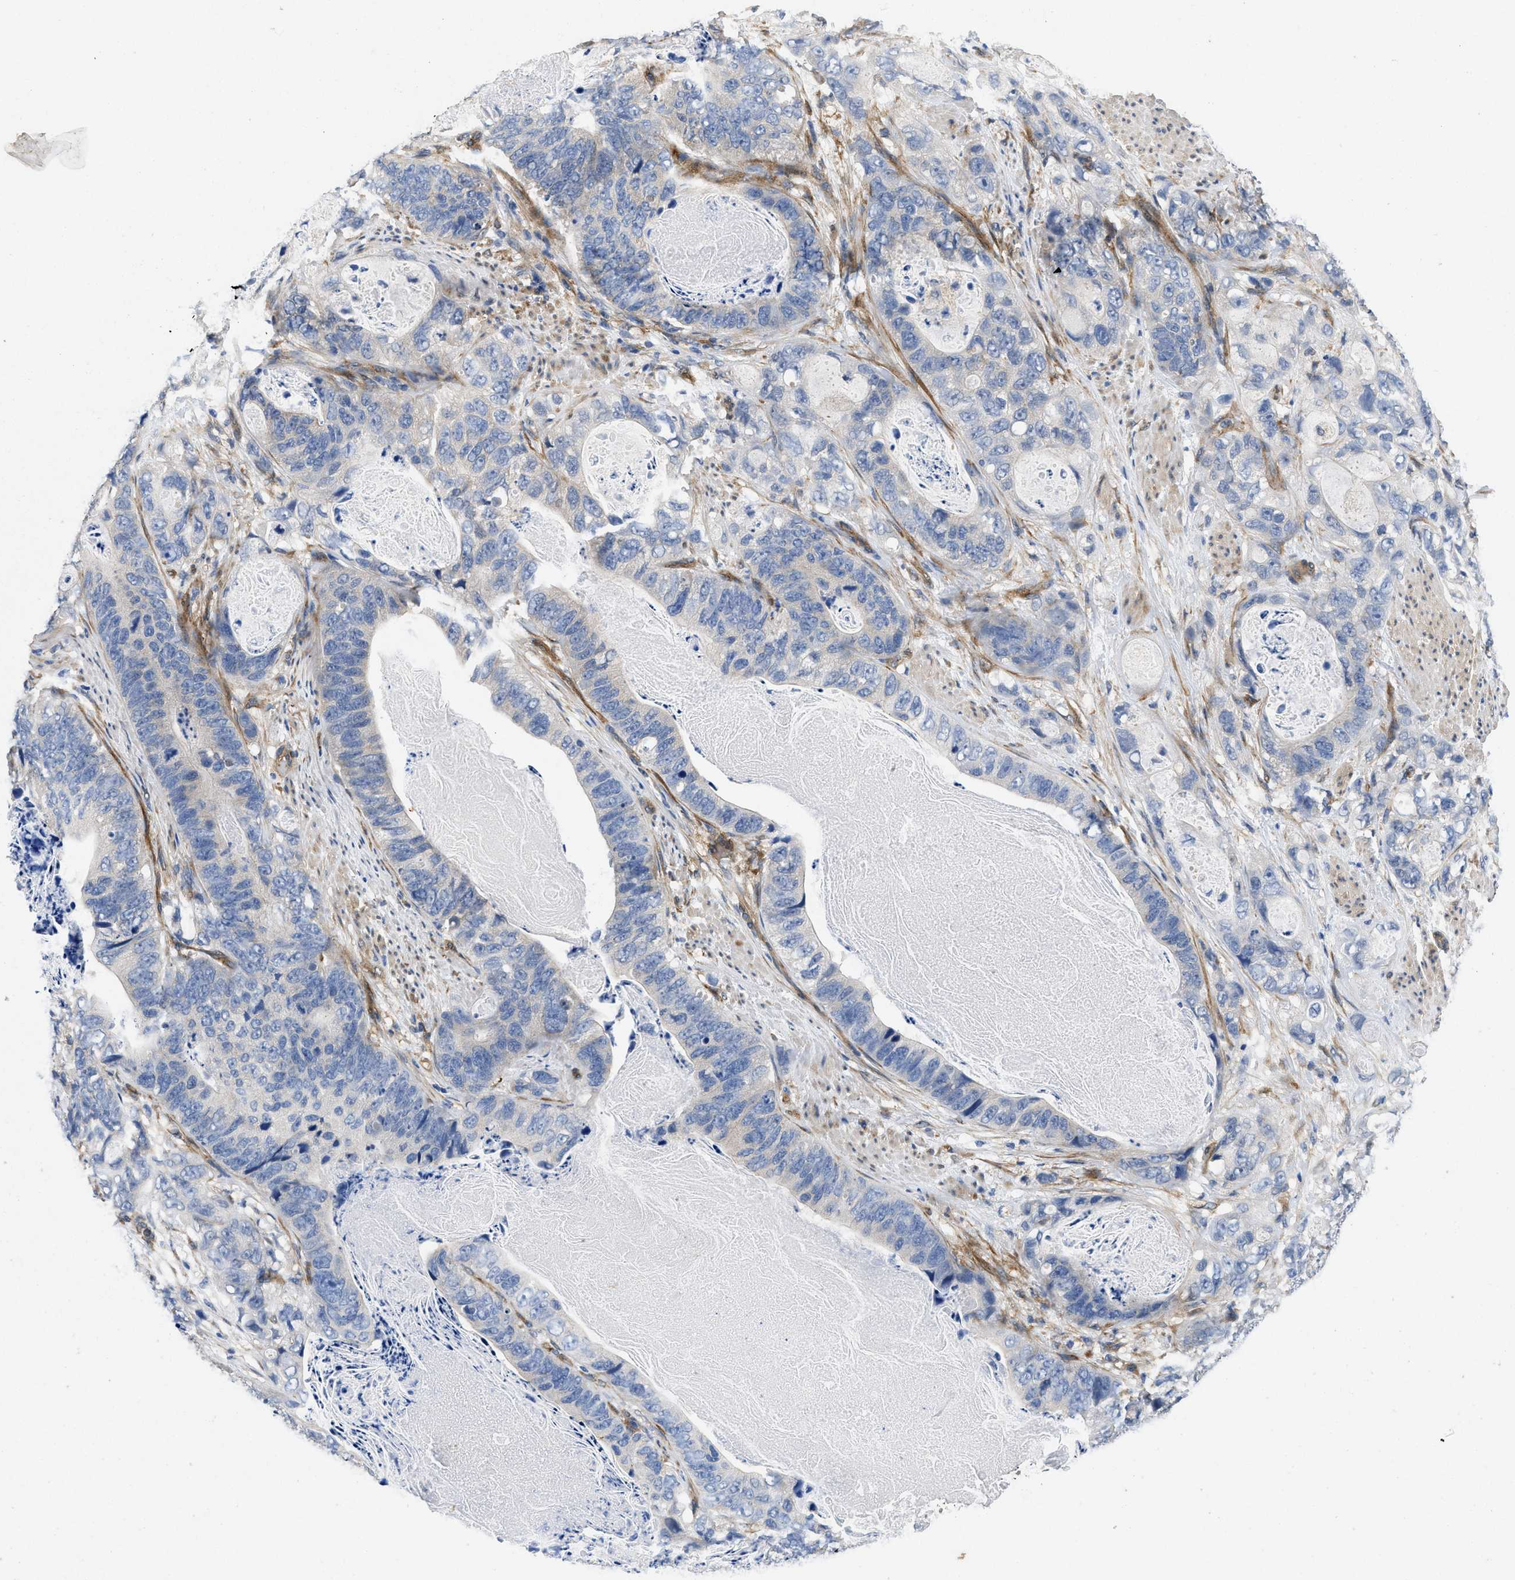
{"staining": {"intensity": "negative", "quantity": "none", "location": "none"}, "tissue": "stomach cancer", "cell_type": "Tumor cells", "image_type": "cancer", "snomed": [{"axis": "morphology", "description": "Adenocarcinoma, NOS"}, {"axis": "topography", "description": "Stomach"}], "caption": "Immunohistochemistry (IHC) micrograph of human stomach adenocarcinoma stained for a protein (brown), which reveals no staining in tumor cells.", "gene": "RAPH1", "patient": {"sex": "female", "age": 89}}